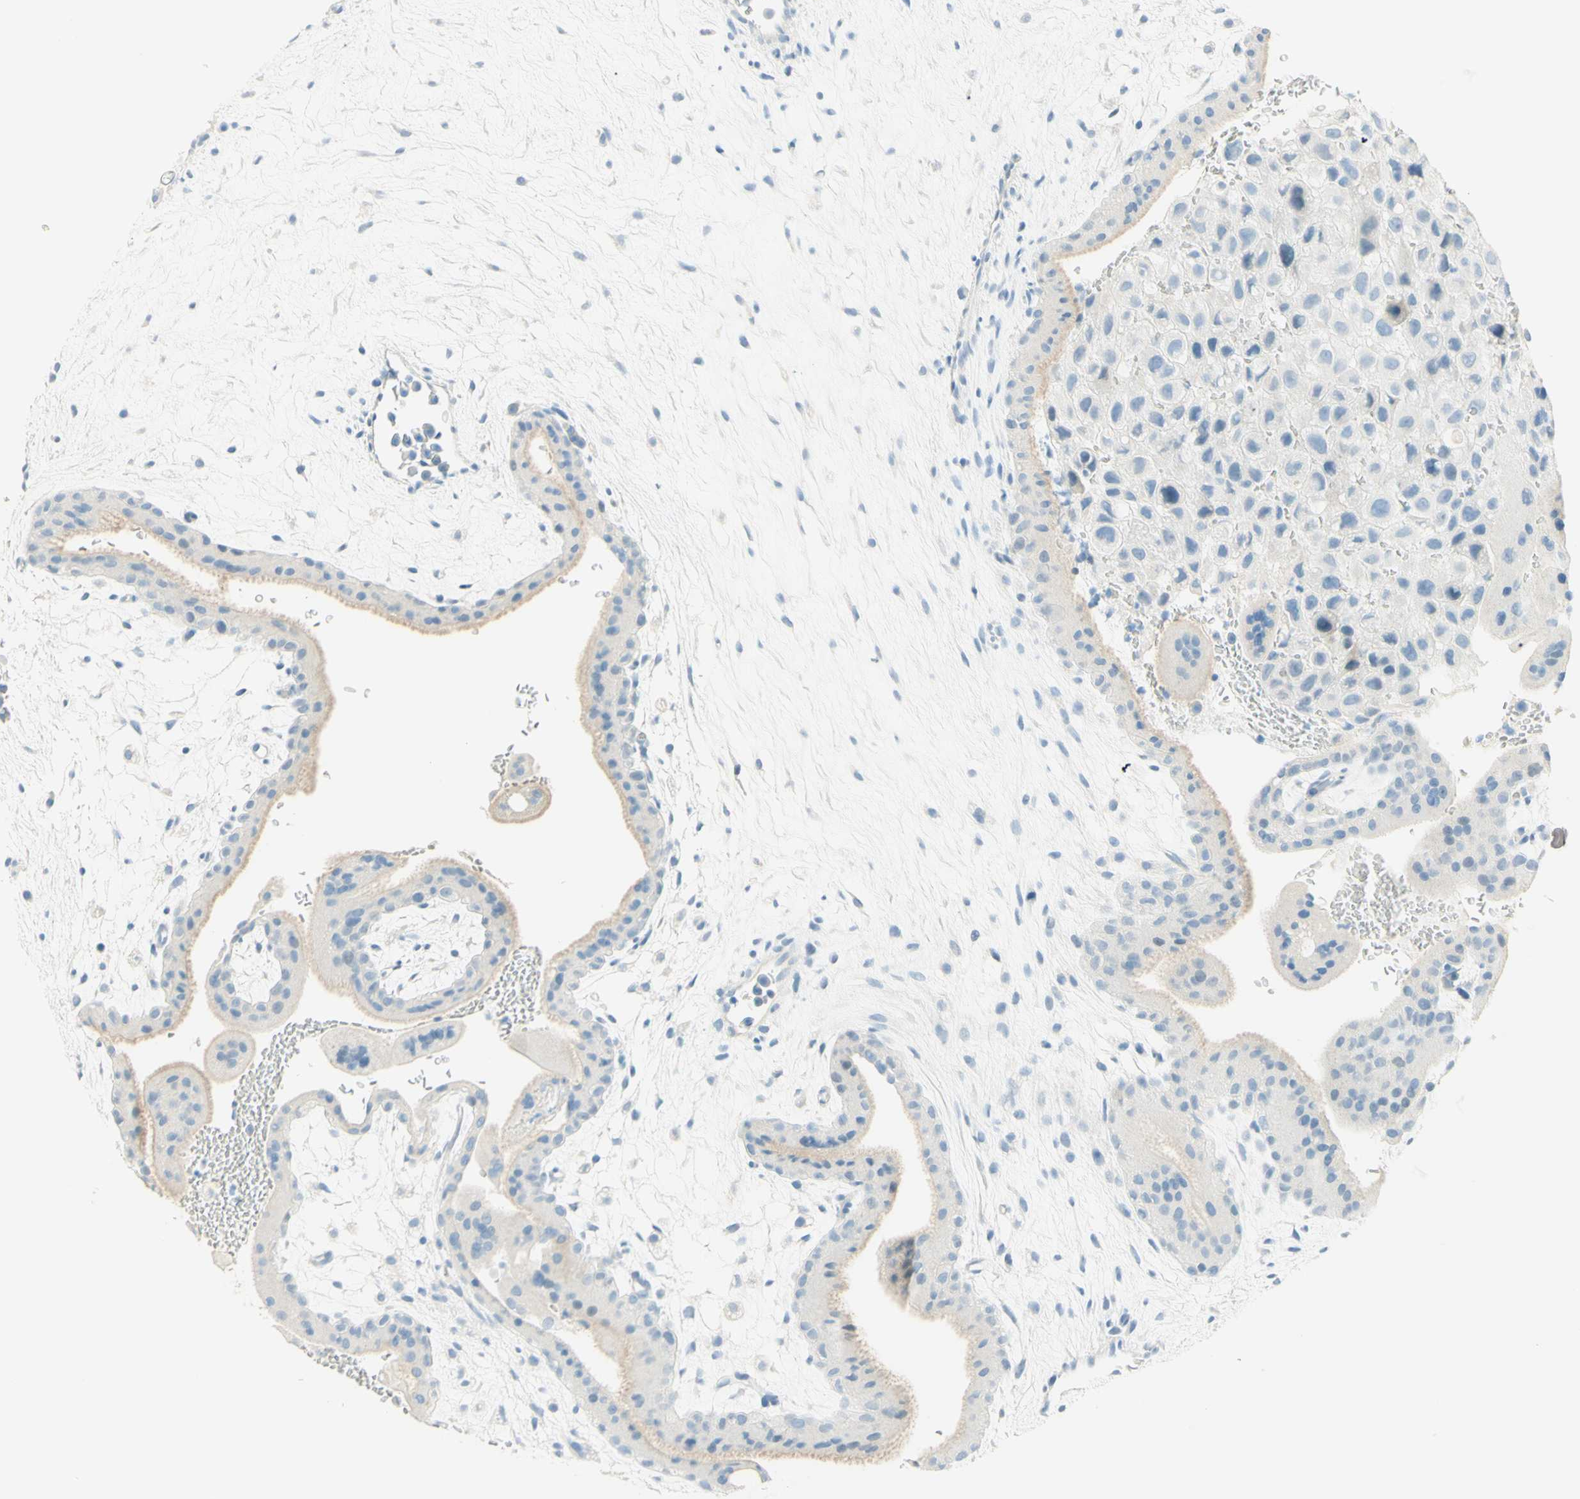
{"staining": {"intensity": "negative", "quantity": "none", "location": "none"}, "tissue": "placenta", "cell_type": "Decidual cells", "image_type": "normal", "snomed": [{"axis": "morphology", "description": "Normal tissue, NOS"}, {"axis": "topography", "description": "Placenta"}], "caption": "This micrograph is of benign placenta stained with immunohistochemistry (IHC) to label a protein in brown with the nuclei are counter-stained blue. There is no expression in decidual cells.", "gene": "TMEM132D", "patient": {"sex": "female", "age": 35}}